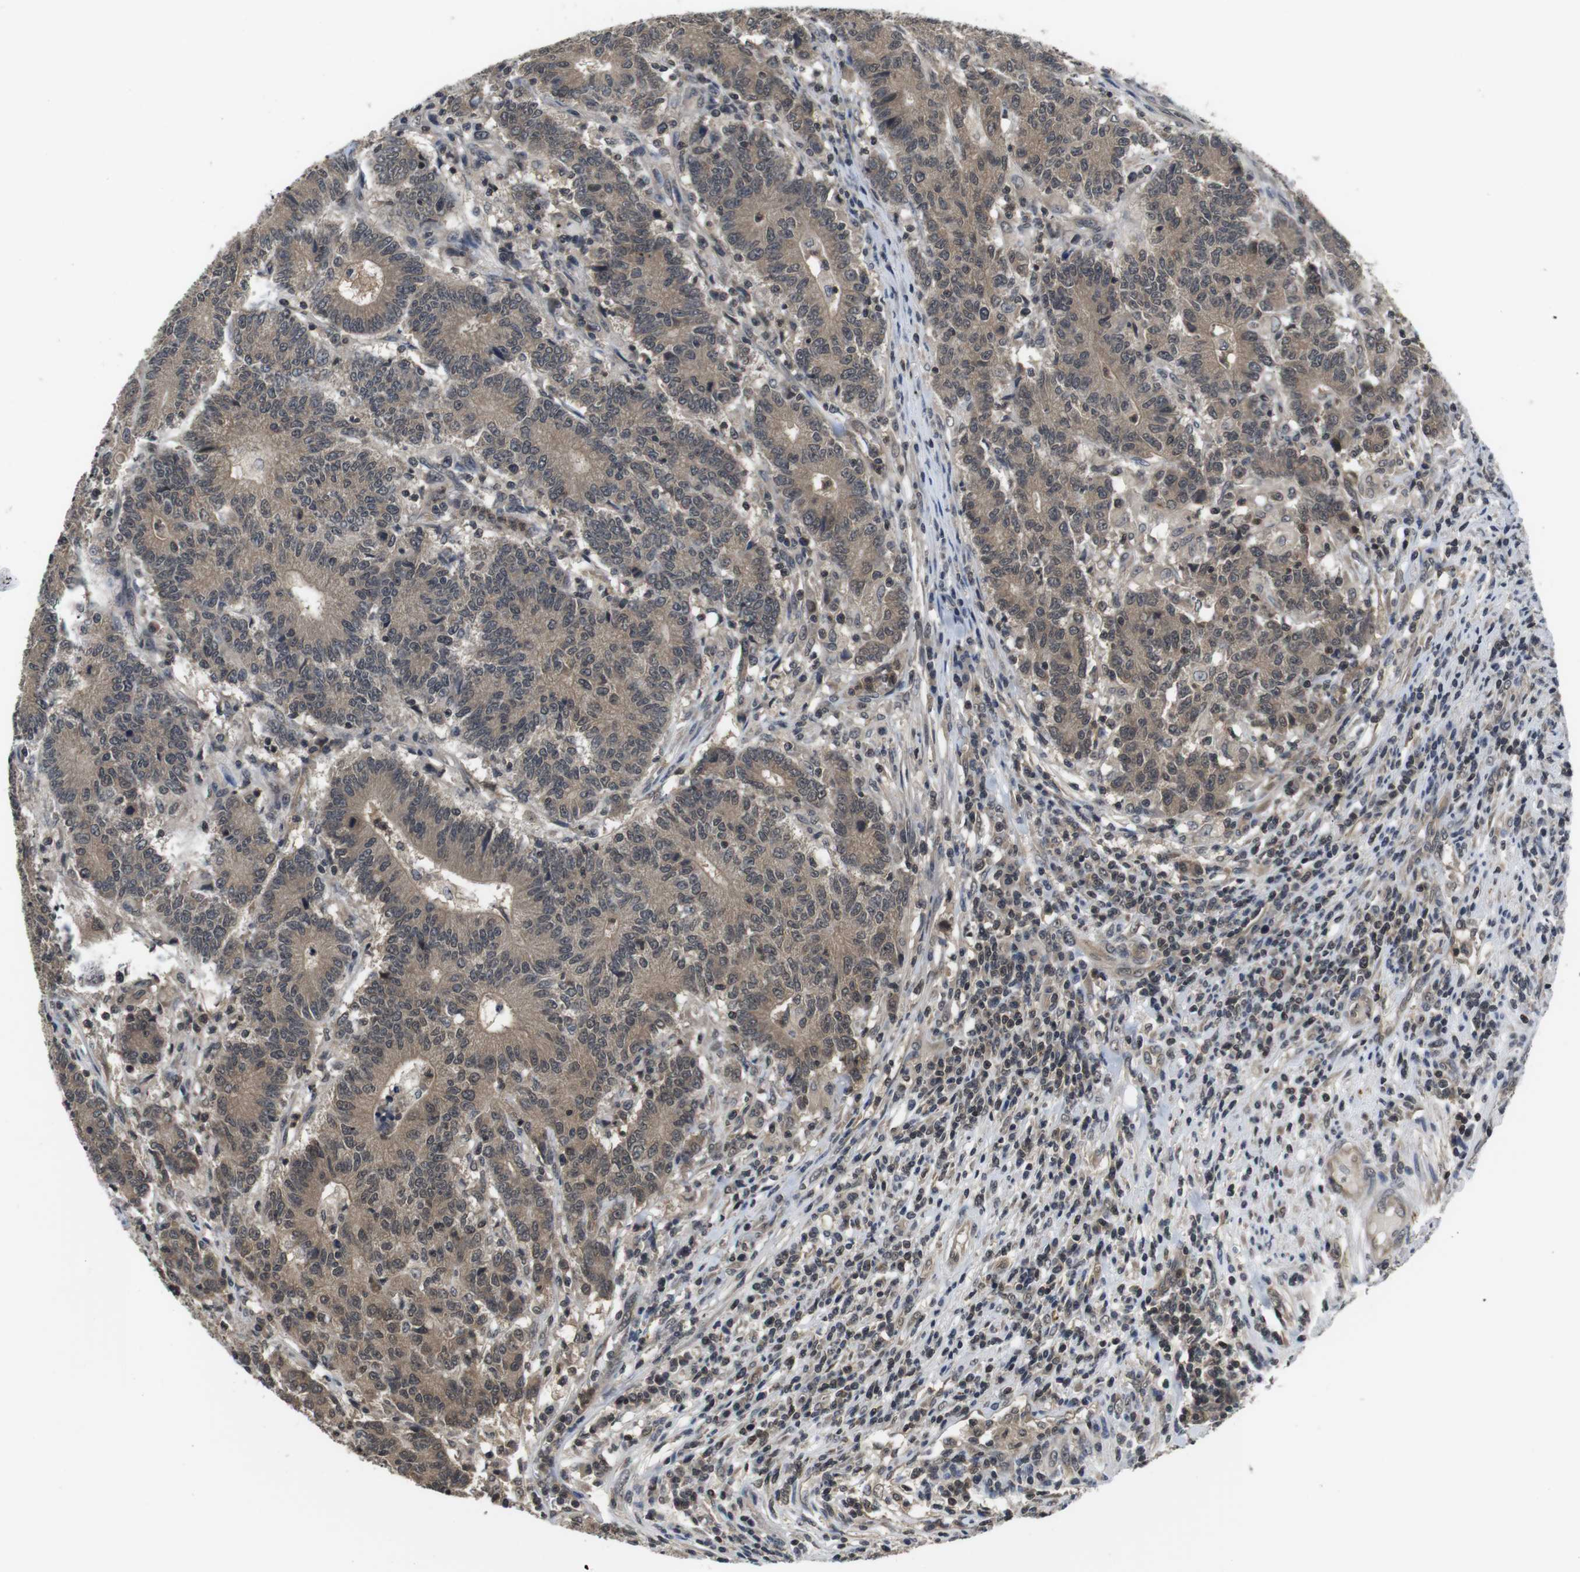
{"staining": {"intensity": "weak", "quantity": ">75%", "location": "cytoplasmic/membranous,nuclear"}, "tissue": "colorectal cancer", "cell_type": "Tumor cells", "image_type": "cancer", "snomed": [{"axis": "morphology", "description": "Normal tissue, NOS"}, {"axis": "morphology", "description": "Adenocarcinoma, NOS"}, {"axis": "topography", "description": "Colon"}], "caption": "Immunohistochemistry (IHC) photomicrograph of neoplastic tissue: human colorectal cancer stained using immunohistochemistry shows low levels of weak protein expression localized specifically in the cytoplasmic/membranous and nuclear of tumor cells, appearing as a cytoplasmic/membranous and nuclear brown color.", "gene": "FADD", "patient": {"sex": "female", "age": 75}}